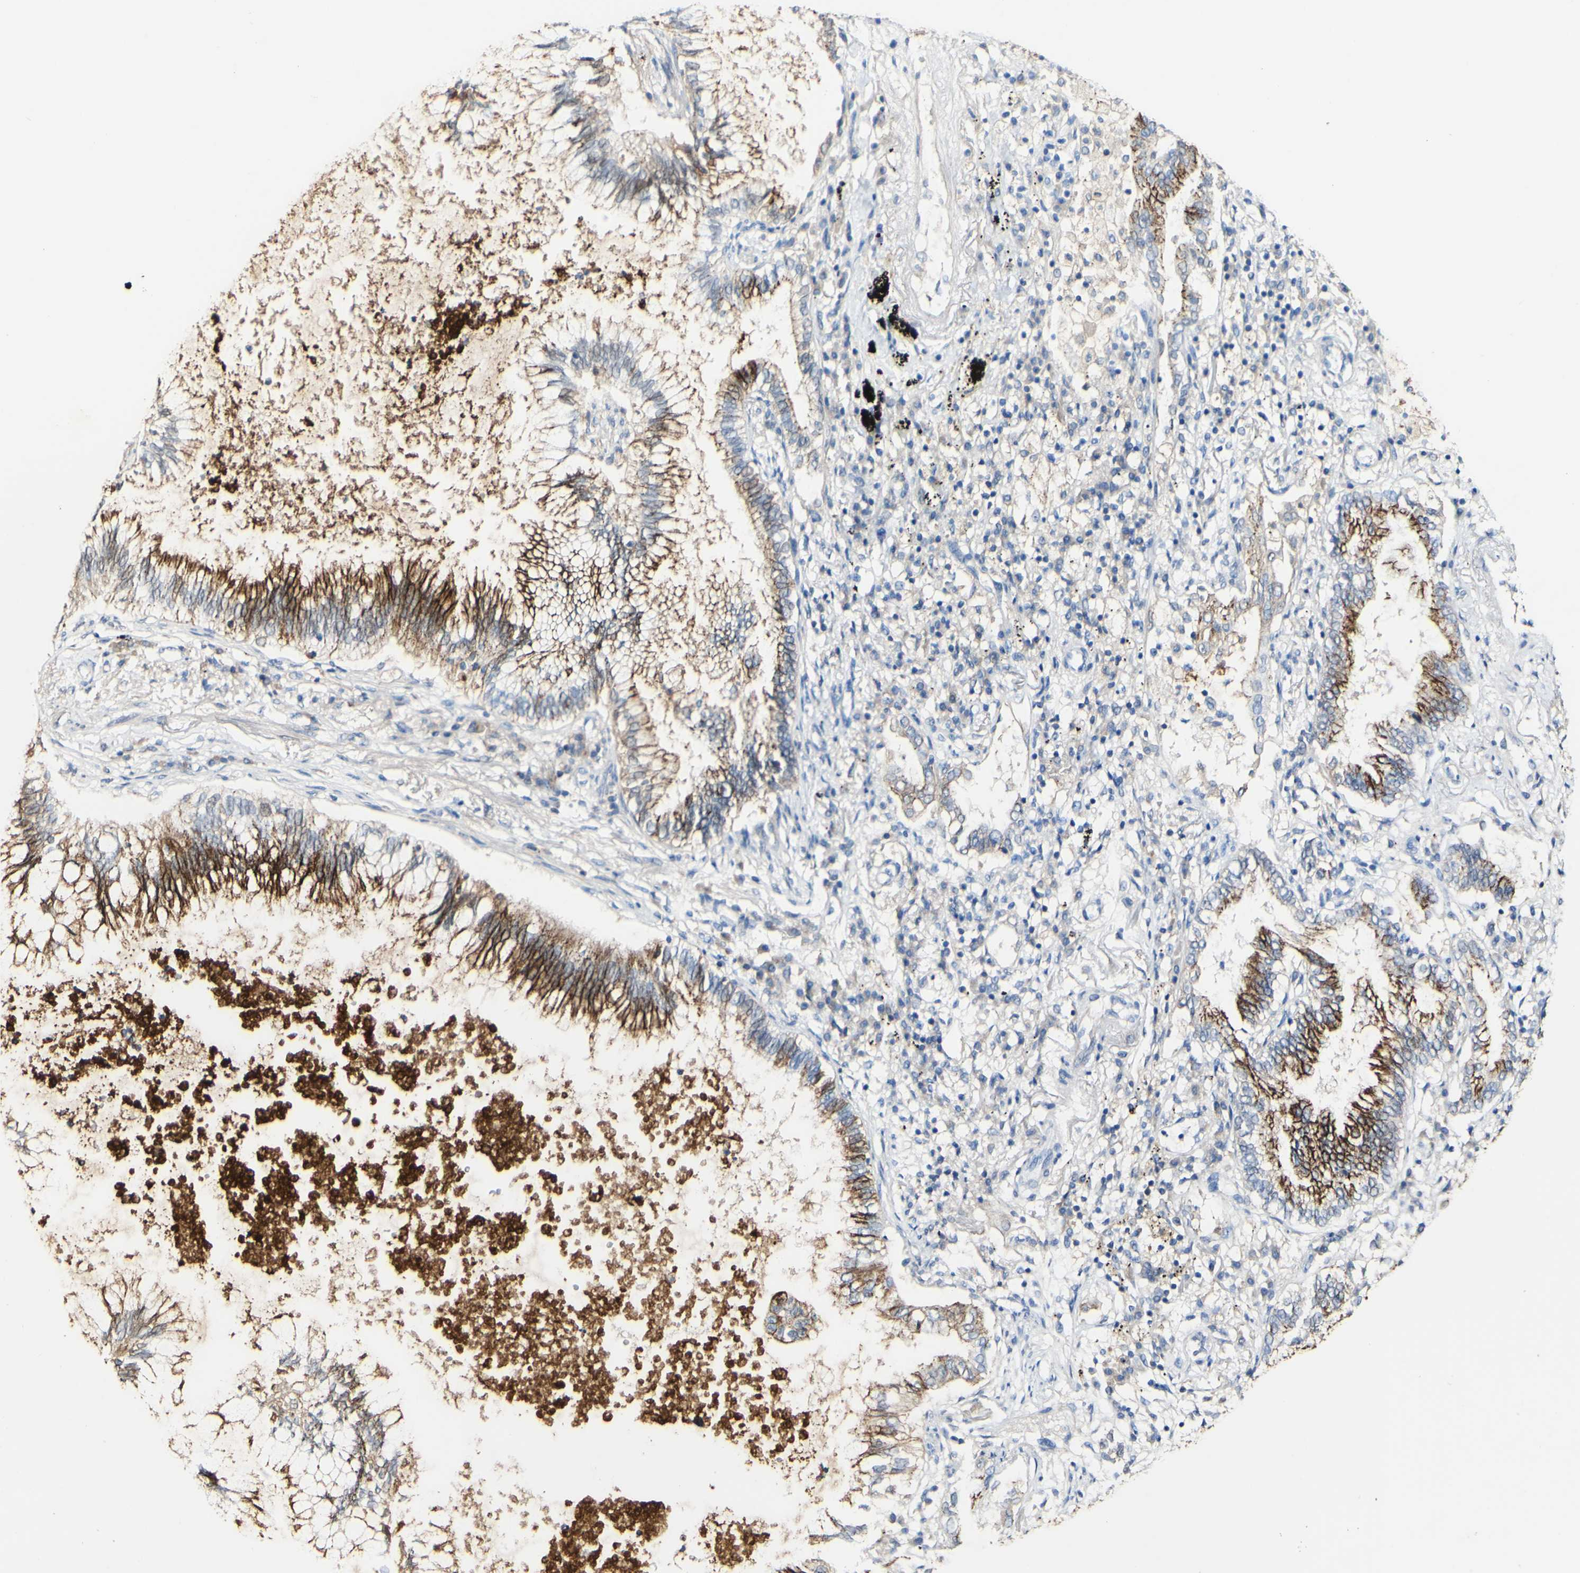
{"staining": {"intensity": "moderate", "quantity": ">75%", "location": "cytoplasmic/membranous"}, "tissue": "lung cancer", "cell_type": "Tumor cells", "image_type": "cancer", "snomed": [{"axis": "morphology", "description": "Normal tissue, NOS"}, {"axis": "morphology", "description": "Adenocarcinoma, NOS"}, {"axis": "topography", "description": "Bronchus"}, {"axis": "topography", "description": "Lung"}], "caption": "IHC (DAB (3,3'-diaminobenzidine)) staining of human adenocarcinoma (lung) demonstrates moderate cytoplasmic/membranous protein expression in approximately >75% of tumor cells. (Stains: DAB (3,3'-diaminobenzidine) in brown, nuclei in blue, Microscopy: brightfield microscopy at high magnification).", "gene": "DSC2", "patient": {"sex": "female", "age": 70}}